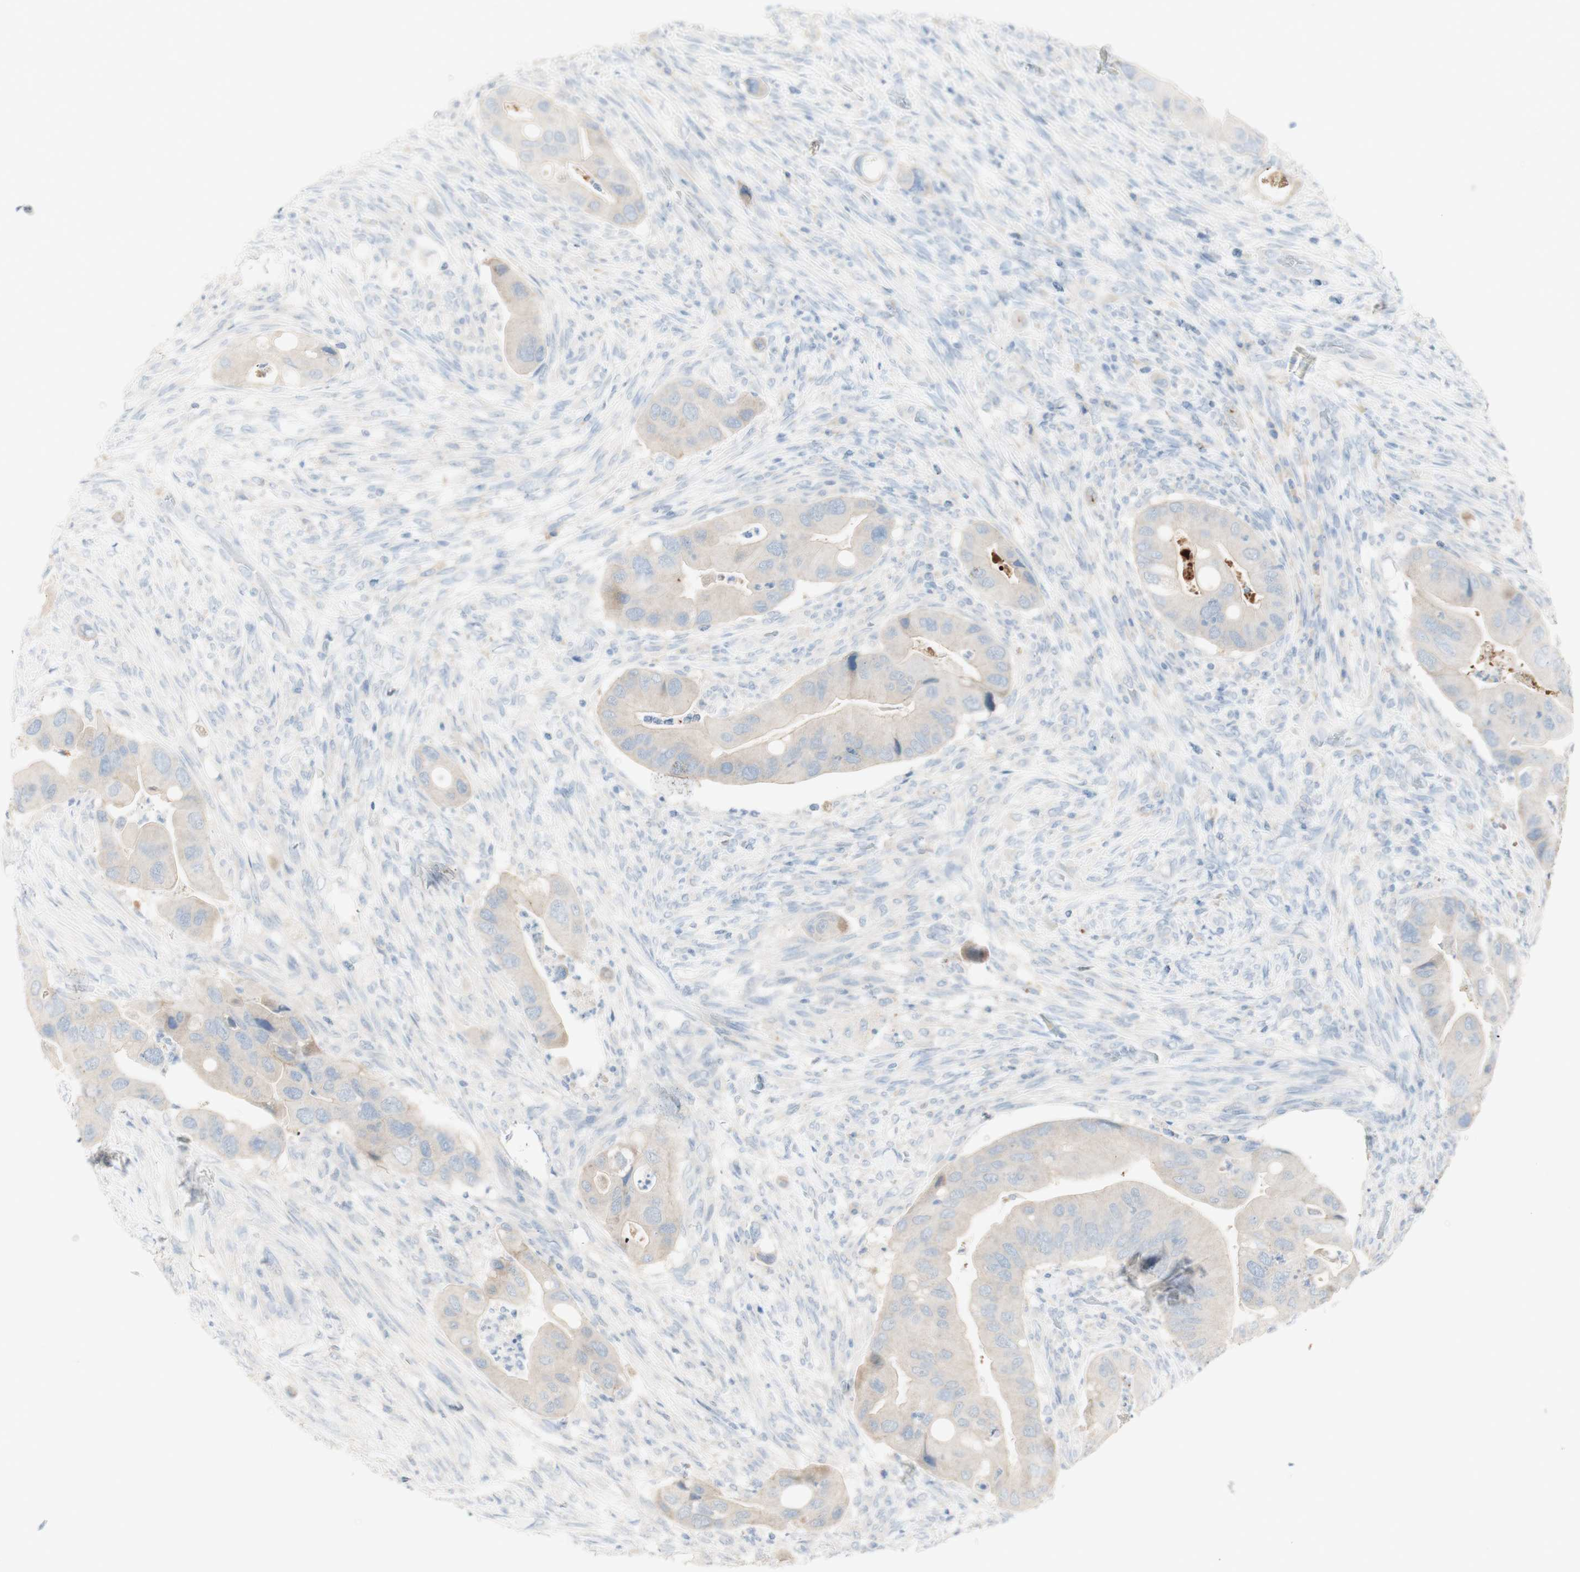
{"staining": {"intensity": "negative", "quantity": "none", "location": "none"}, "tissue": "colorectal cancer", "cell_type": "Tumor cells", "image_type": "cancer", "snomed": [{"axis": "morphology", "description": "Adenocarcinoma, NOS"}, {"axis": "topography", "description": "Rectum"}], "caption": "High power microscopy image of an immunohistochemistry (IHC) micrograph of colorectal cancer, revealing no significant staining in tumor cells. The staining was performed using DAB to visualize the protein expression in brown, while the nuclei were stained in blue with hematoxylin (Magnification: 20x).", "gene": "ART3", "patient": {"sex": "female", "age": 57}}